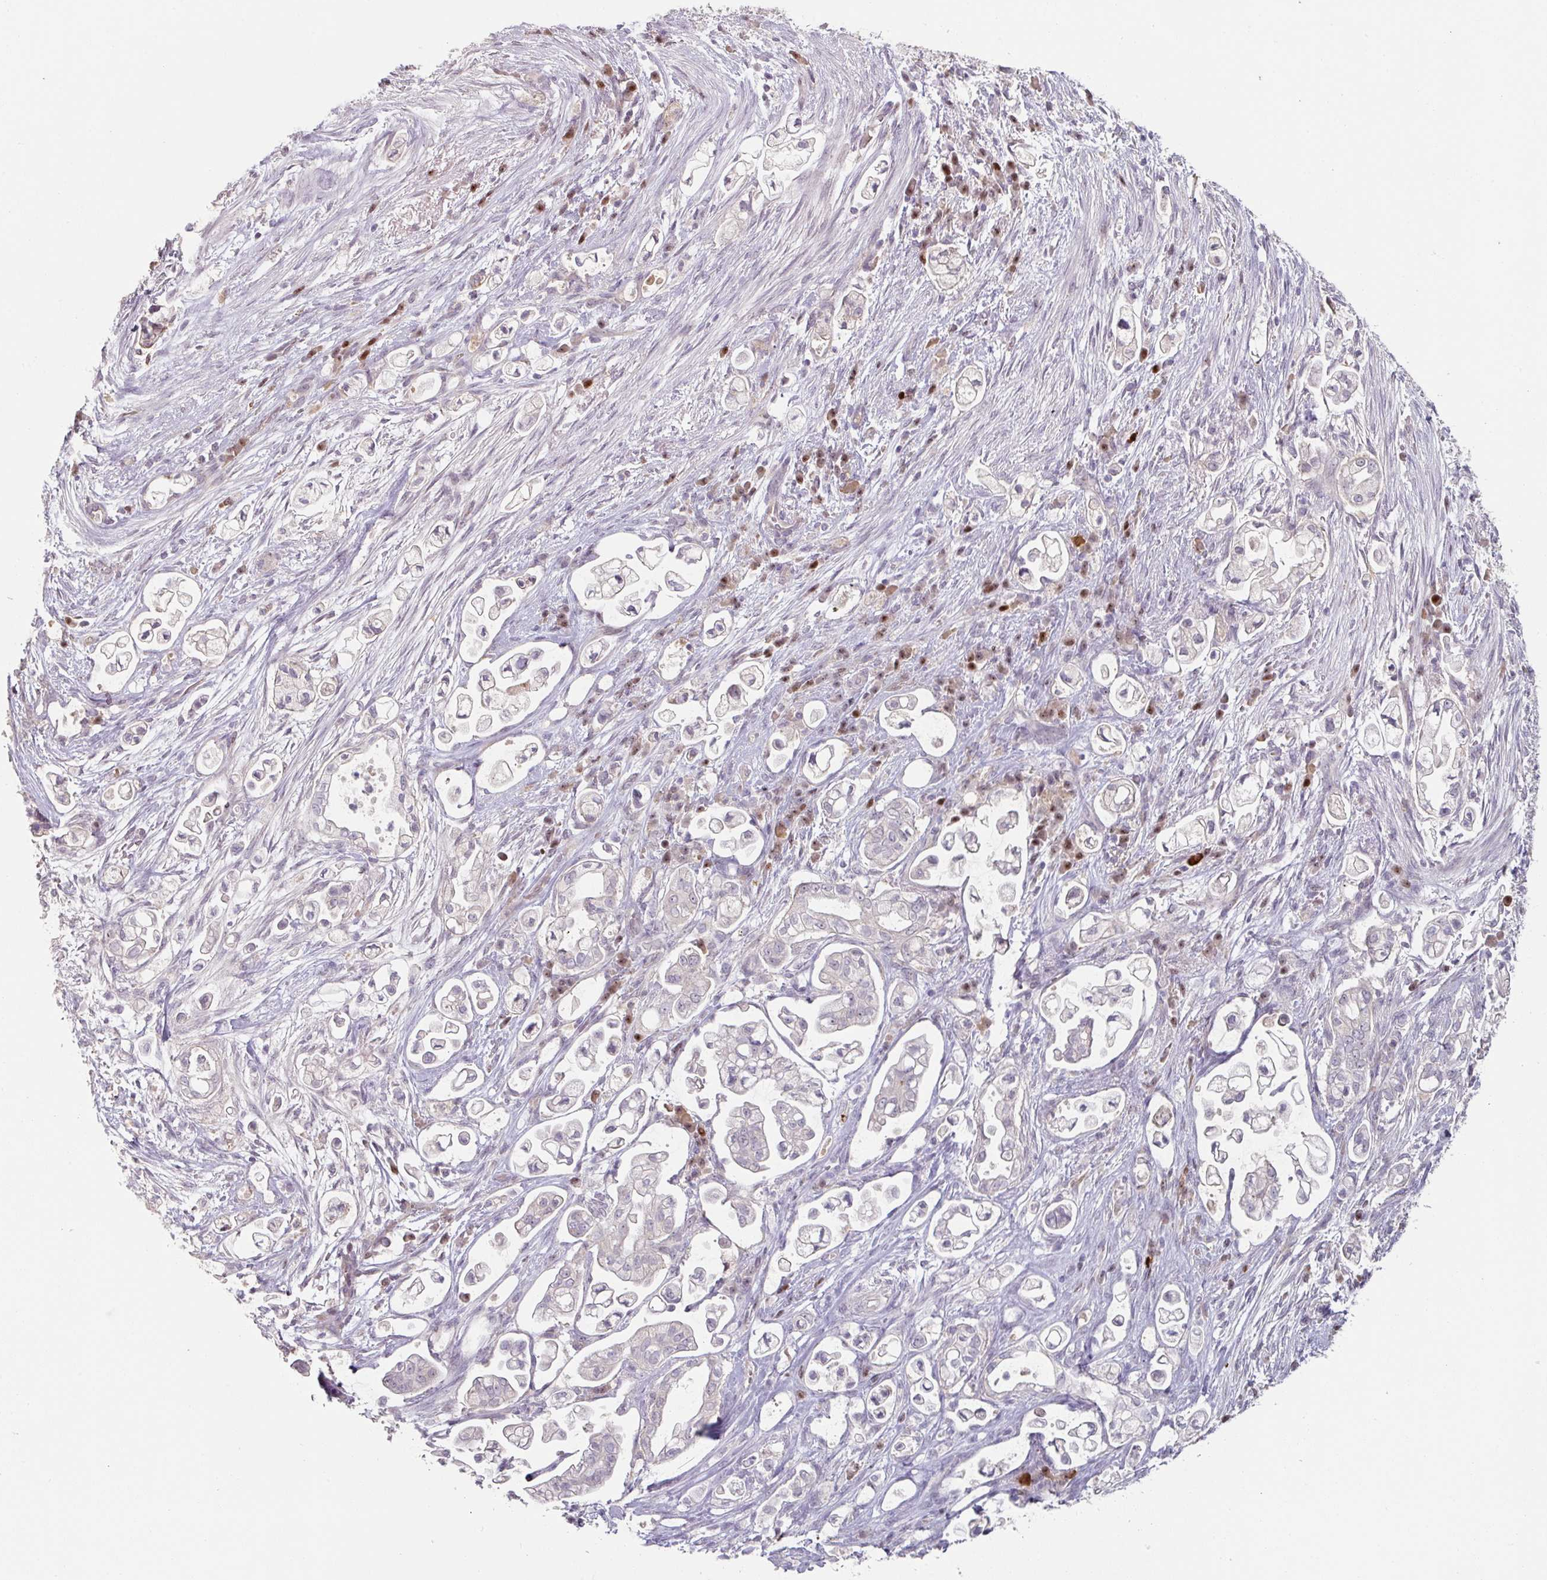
{"staining": {"intensity": "negative", "quantity": "none", "location": "none"}, "tissue": "pancreatic cancer", "cell_type": "Tumor cells", "image_type": "cancer", "snomed": [{"axis": "morphology", "description": "Adenocarcinoma, NOS"}, {"axis": "topography", "description": "Pancreas"}], "caption": "The IHC image has no significant expression in tumor cells of pancreatic cancer tissue.", "gene": "ZBTB6", "patient": {"sex": "female", "age": 69}}